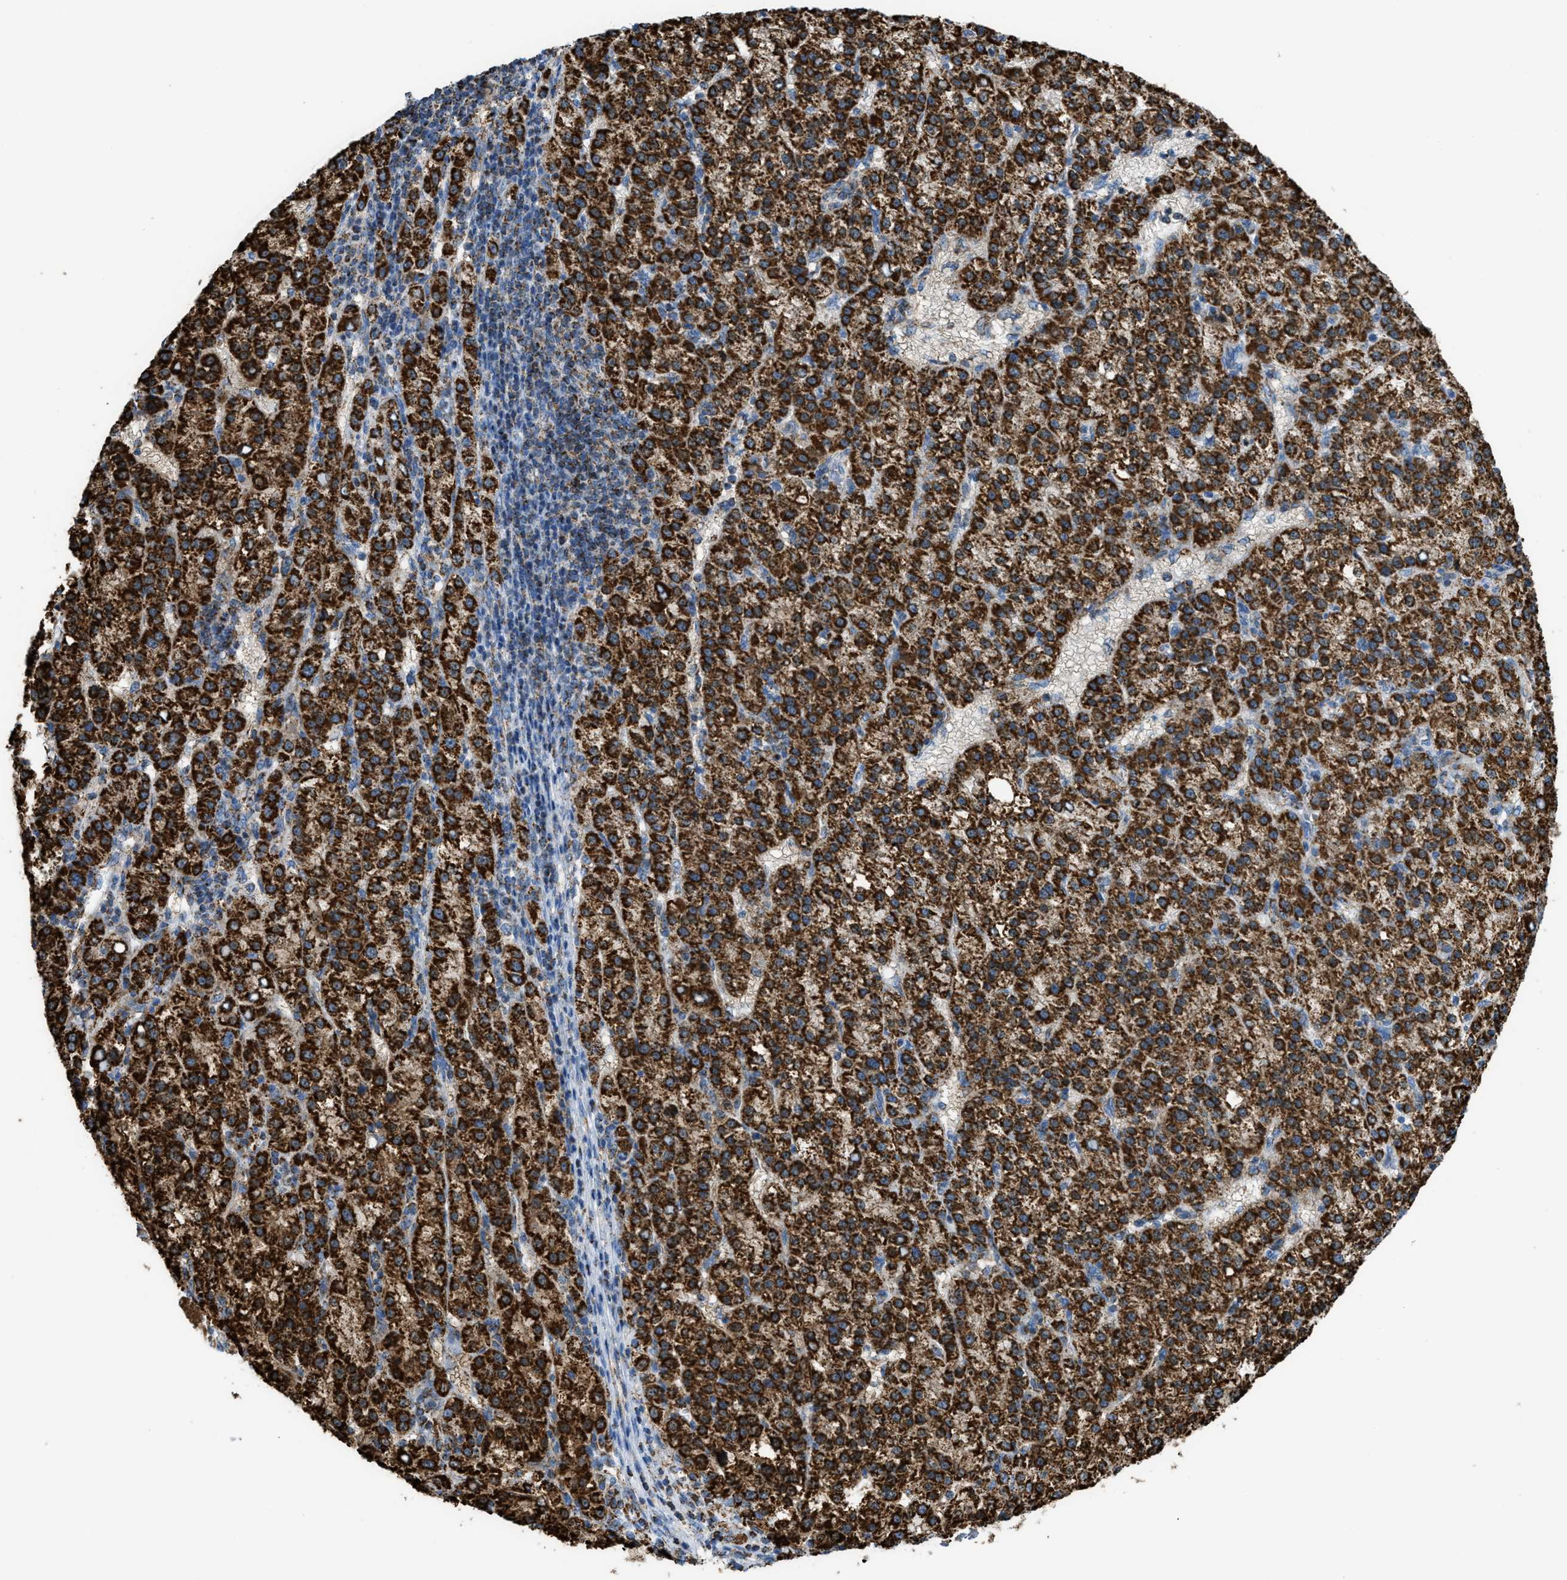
{"staining": {"intensity": "strong", "quantity": ">75%", "location": "cytoplasmic/membranous"}, "tissue": "liver cancer", "cell_type": "Tumor cells", "image_type": "cancer", "snomed": [{"axis": "morphology", "description": "Carcinoma, Hepatocellular, NOS"}, {"axis": "topography", "description": "Liver"}], "caption": "The image demonstrates immunohistochemical staining of liver cancer. There is strong cytoplasmic/membranous staining is appreciated in about >75% of tumor cells. (IHC, brightfield microscopy, high magnification).", "gene": "ETFB", "patient": {"sex": "female", "age": 58}}